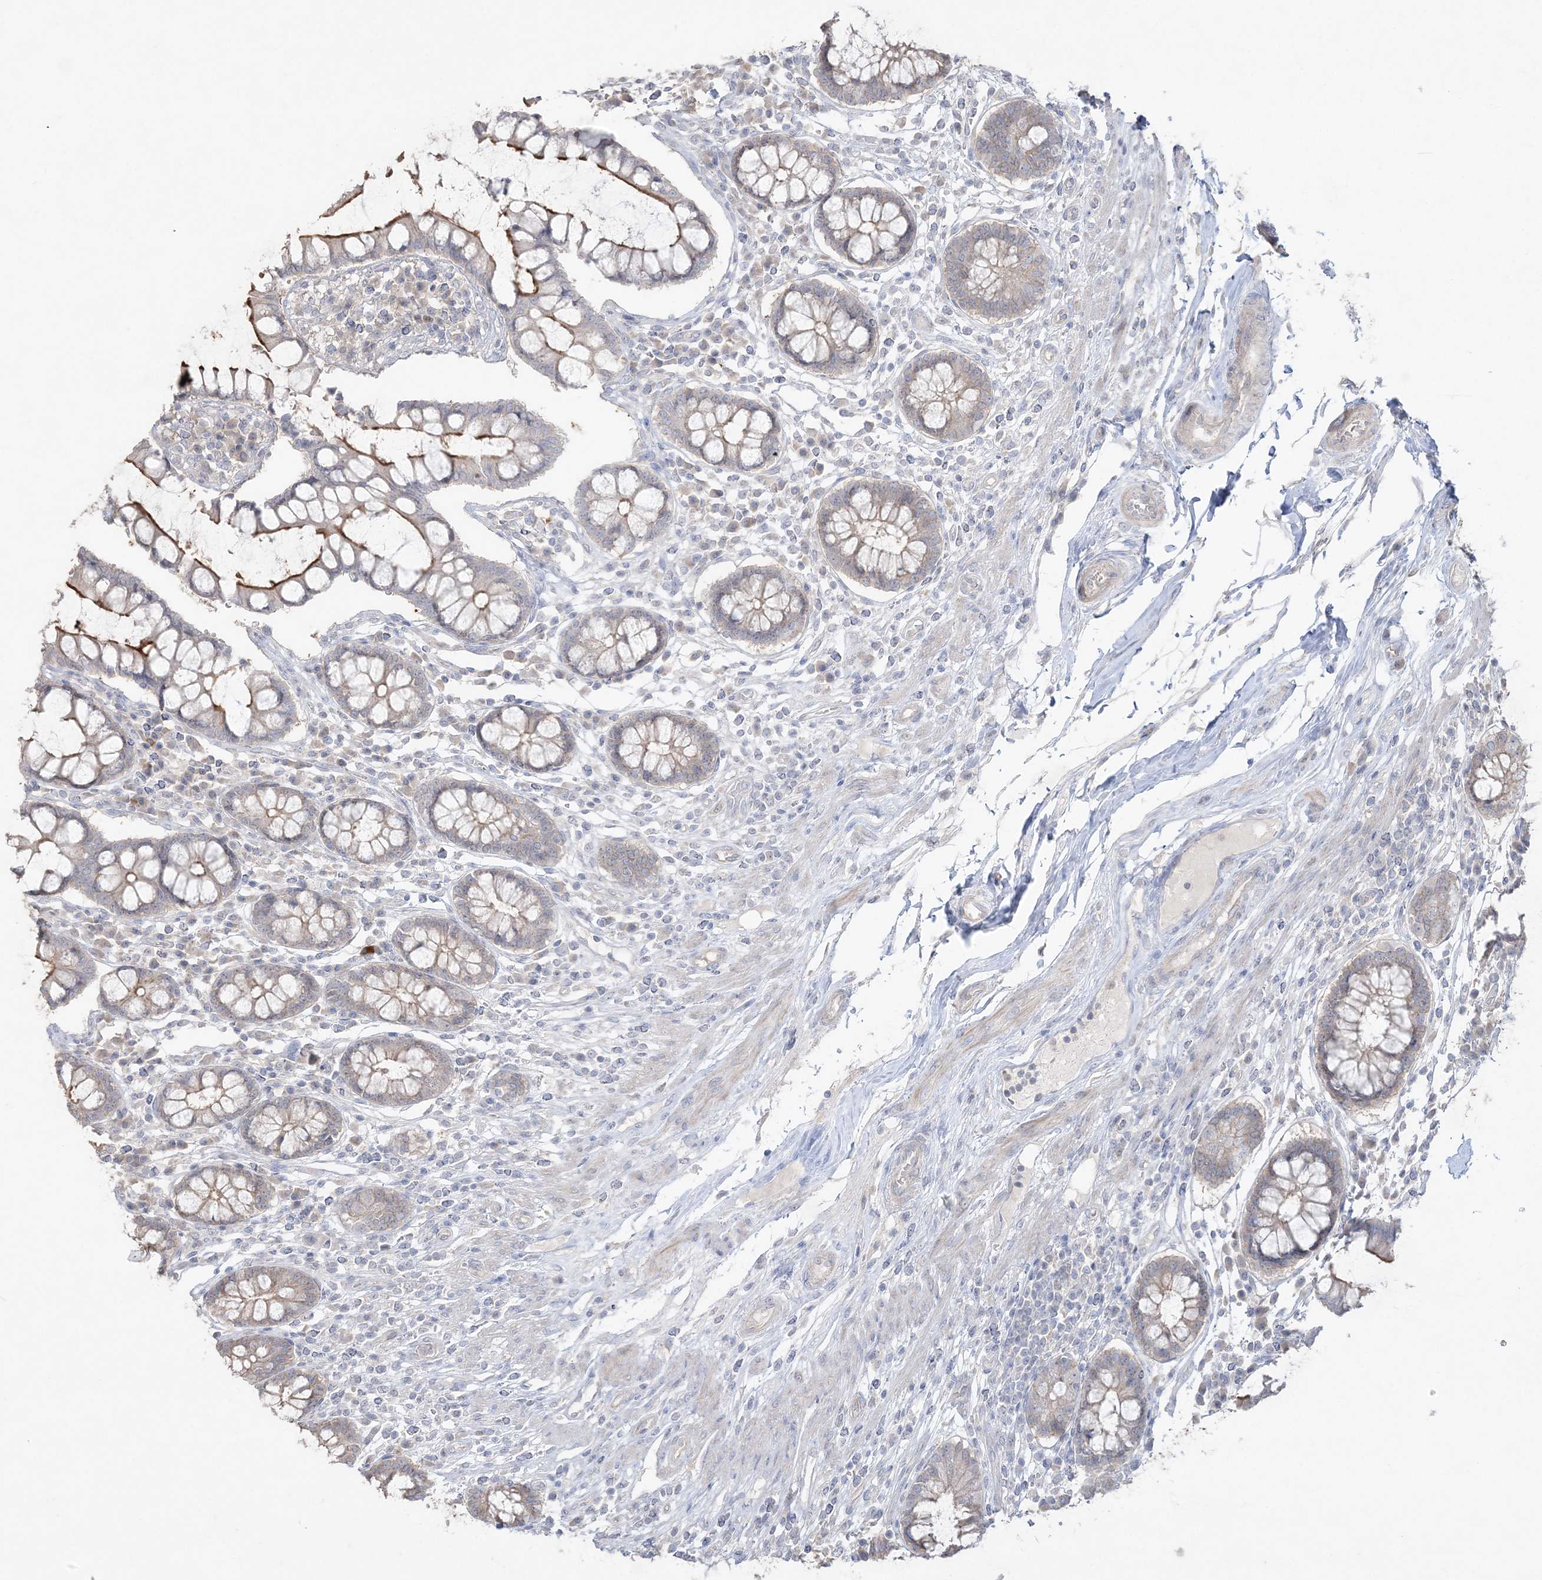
{"staining": {"intensity": "weak", "quantity": "25%-75%", "location": "cytoplasmic/membranous"}, "tissue": "colon", "cell_type": "Endothelial cells", "image_type": "normal", "snomed": [{"axis": "morphology", "description": "Normal tissue, NOS"}, {"axis": "topography", "description": "Colon"}], "caption": "A micrograph of colon stained for a protein reveals weak cytoplasmic/membranous brown staining in endothelial cells.", "gene": "SH3BP4", "patient": {"sex": "female", "age": 79}}